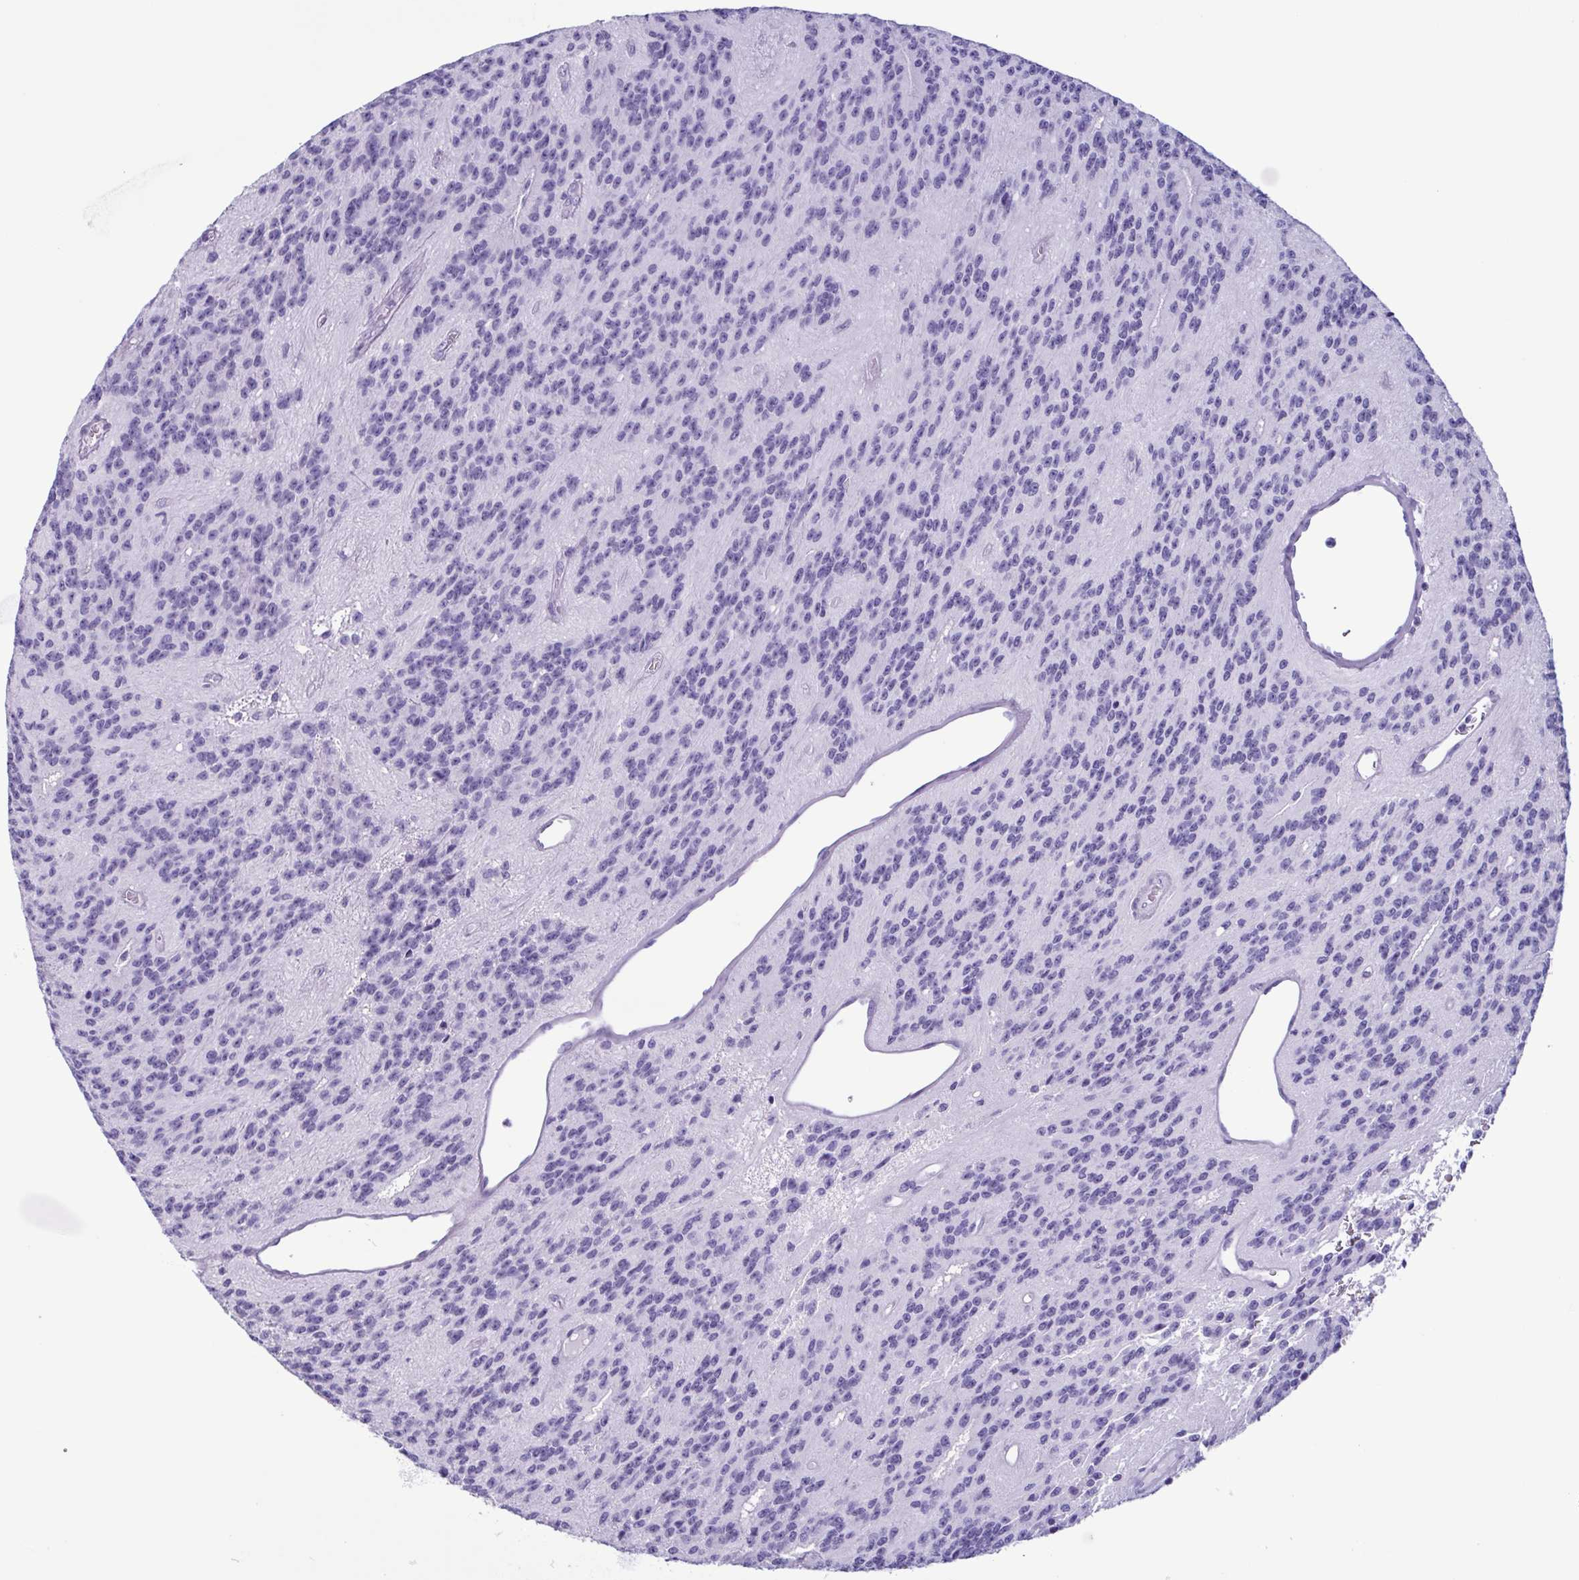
{"staining": {"intensity": "negative", "quantity": "none", "location": "none"}, "tissue": "glioma", "cell_type": "Tumor cells", "image_type": "cancer", "snomed": [{"axis": "morphology", "description": "Glioma, malignant, Low grade"}, {"axis": "topography", "description": "Brain"}], "caption": "DAB (3,3'-diaminobenzidine) immunohistochemical staining of malignant low-grade glioma reveals no significant positivity in tumor cells. (DAB (3,3'-diaminobenzidine) immunohistochemistry with hematoxylin counter stain).", "gene": "LTF", "patient": {"sex": "male", "age": 31}}